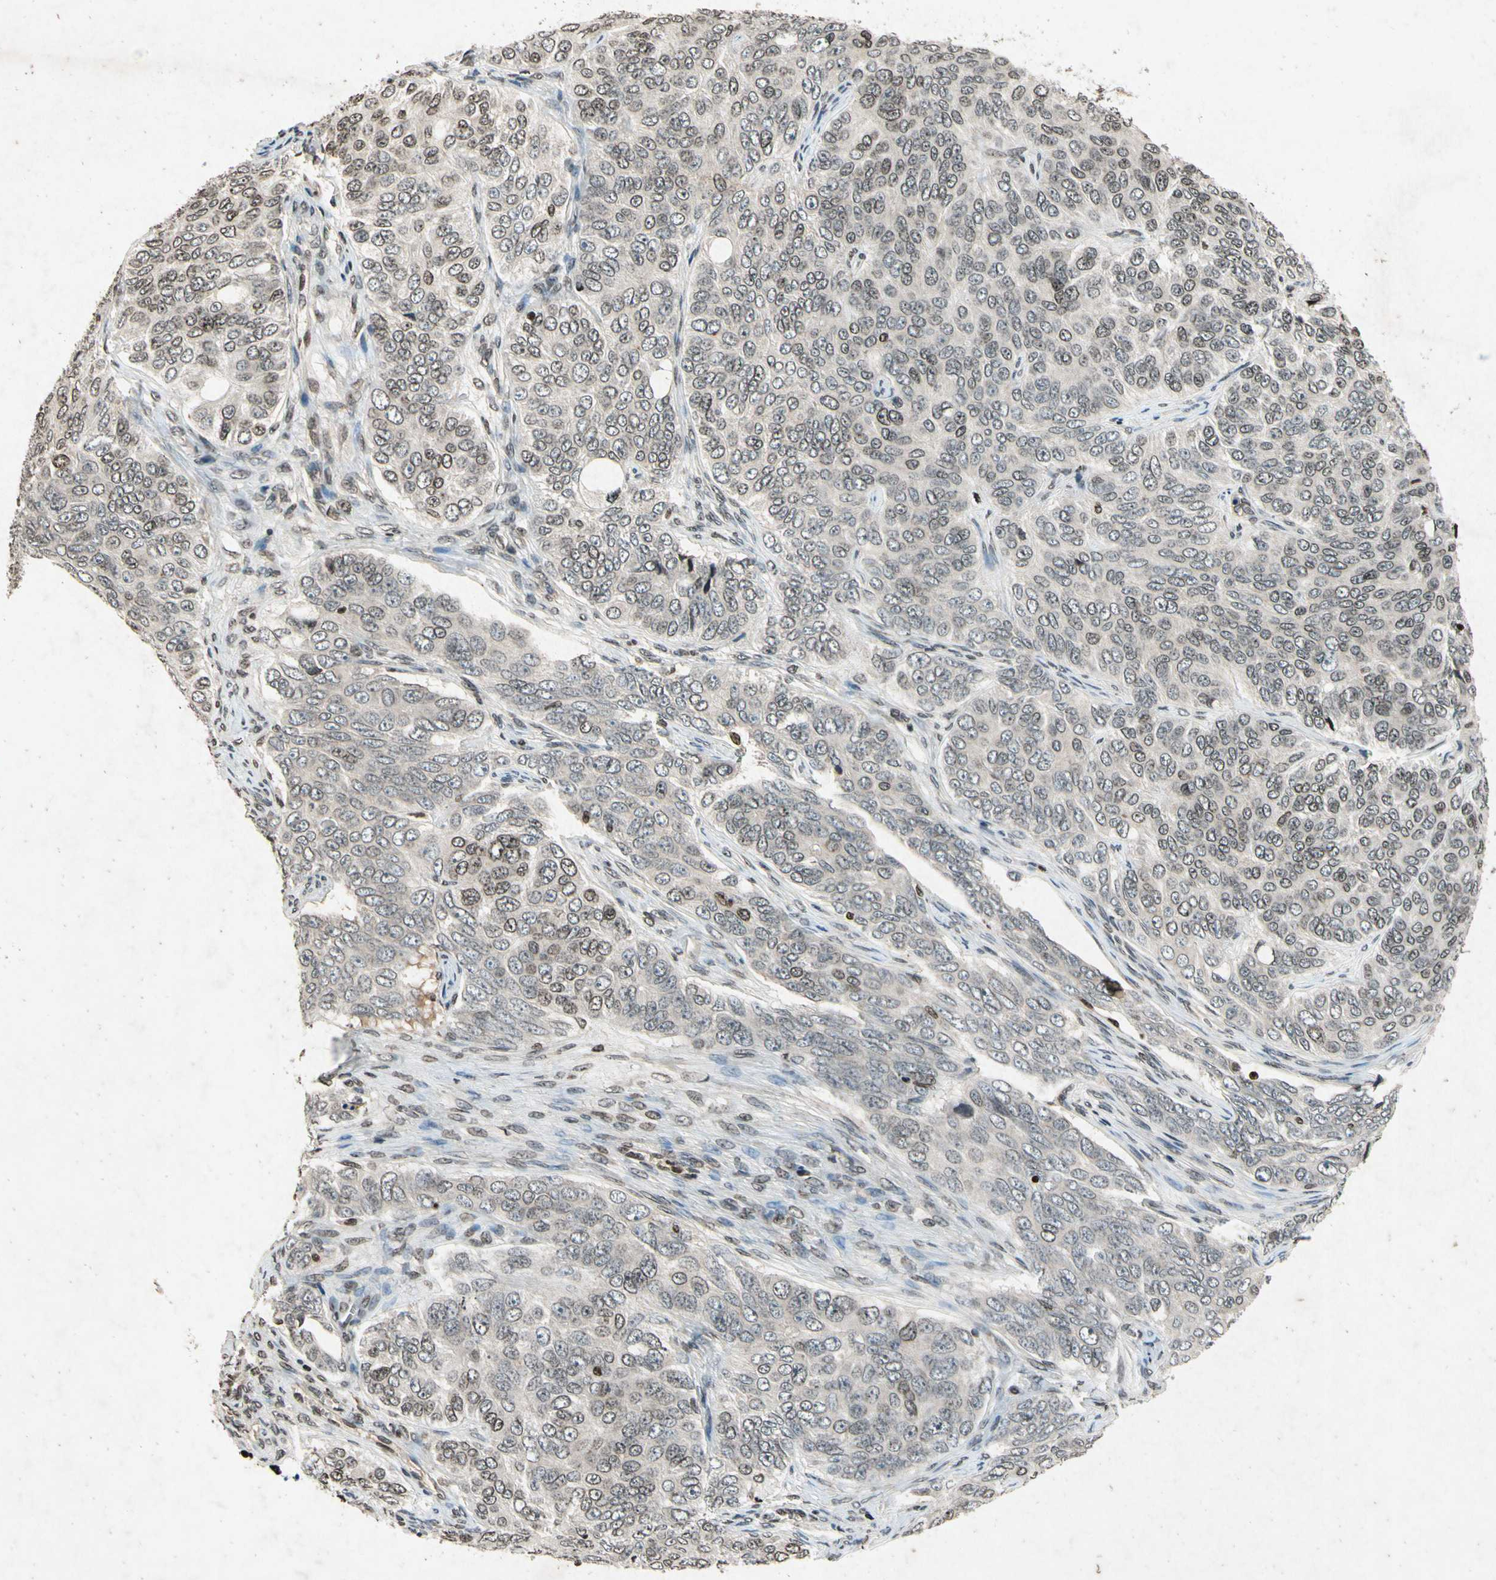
{"staining": {"intensity": "negative", "quantity": "none", "location": "none"}, "tissue": "ovarian cancer", "cell_type": "Tumor cells", "image_type": "cancer", "snomed": [{"axis": "morphology", "description": "Carcinoma, endometroid"}, {"axis": "topography", "description": "Ovary"}], "caption": "Tumor cells are negative for brown protein staining in endometroid carcinoma (ovarian).", "gene": "HOXB3", "patient": {"sex": "female", "age": 51}}